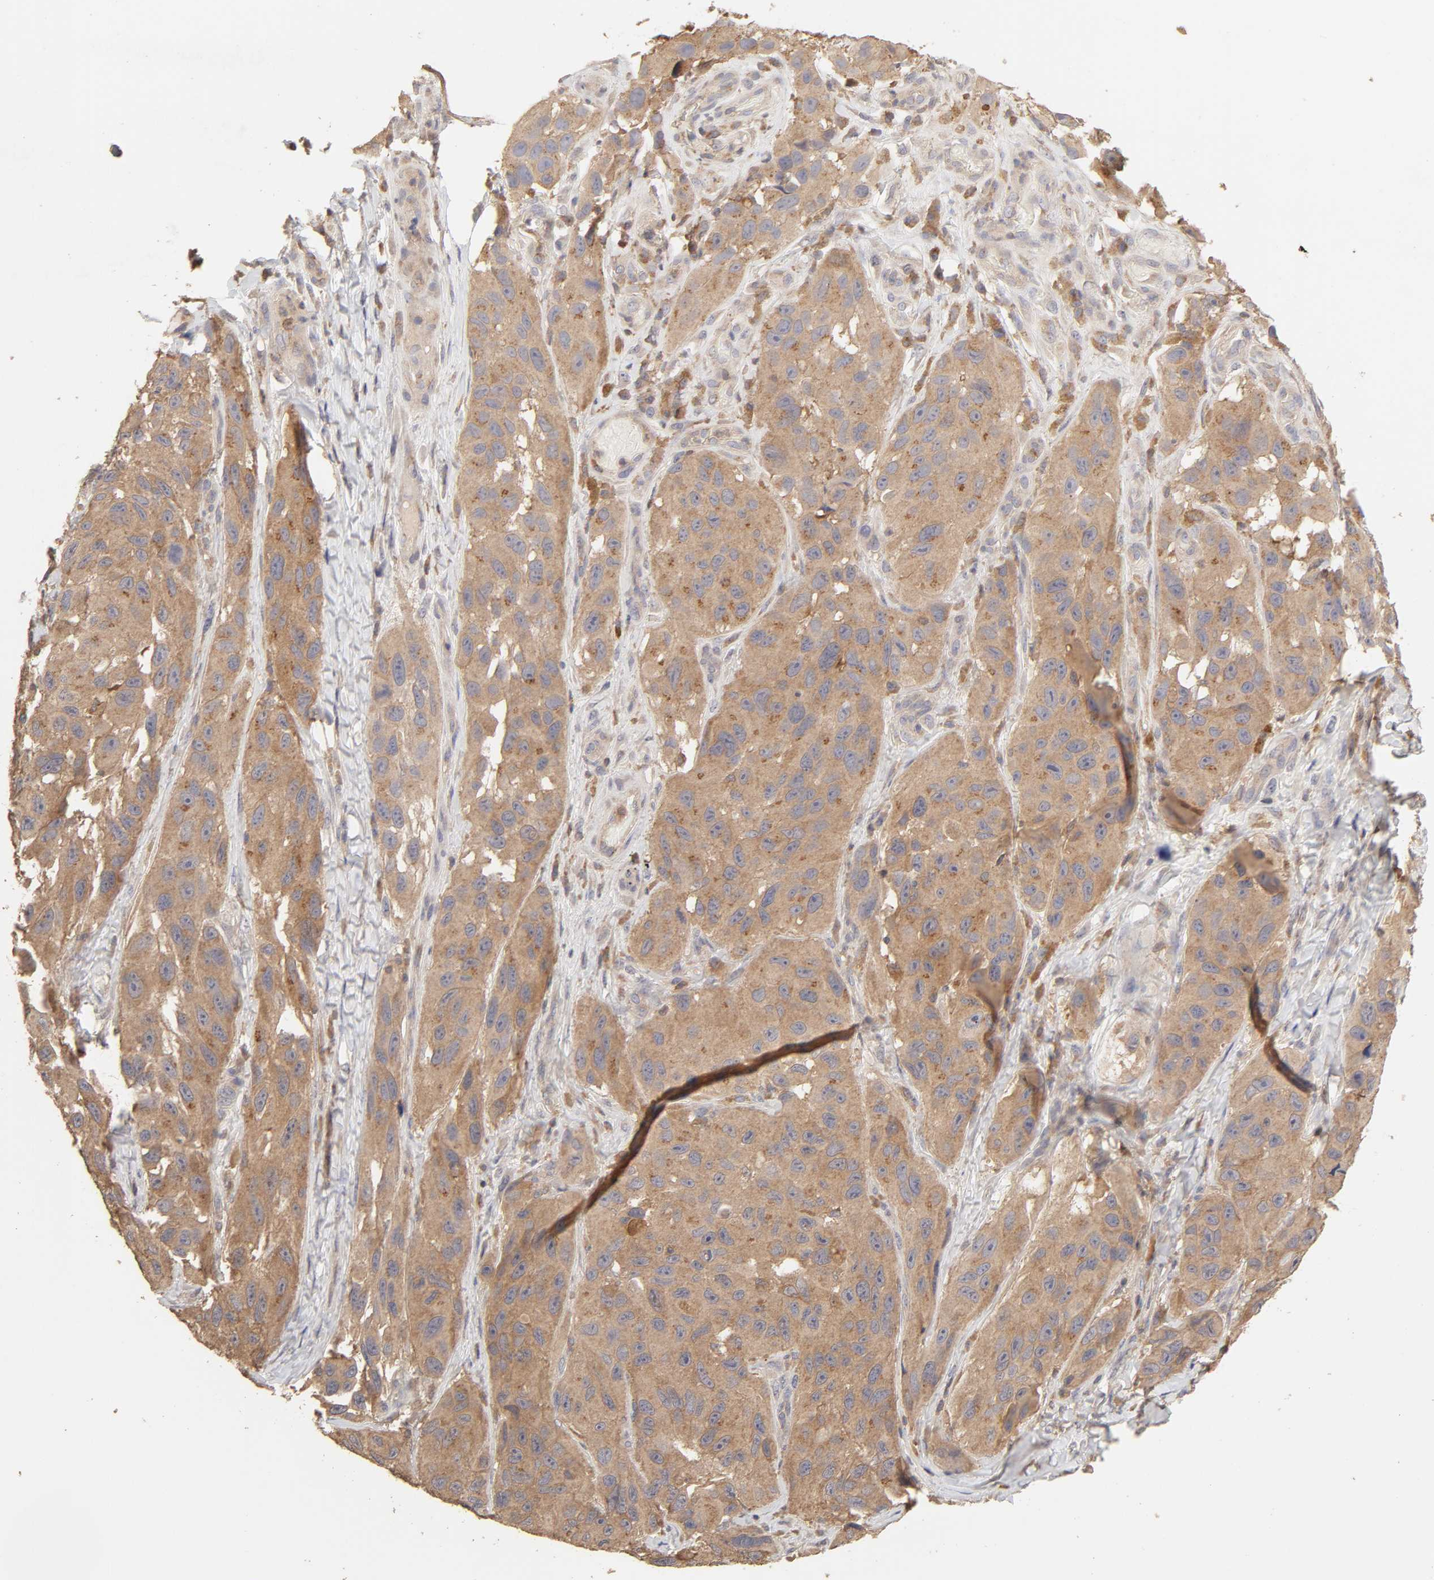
{"staining": {"intensity": "moderate", "quantity": ">75%", "location": "cytoplasmic/membranous"}, "tissue": "melanoma", "cell_type": "Tumor cells", "image_type": "cancer", "snomed": [{"axis": "morphology", "description": "Malignant melanoma, NOS"}, {"axis": "topography", "description": "Skin"}], "caption": "The immunohistochemical stain highlights moderate cytoplasmic/membranous positivity in tumor cells of melanoma tissue.", "gene": "AP1G2", "patient": {"sex": "female", "age": 73}}